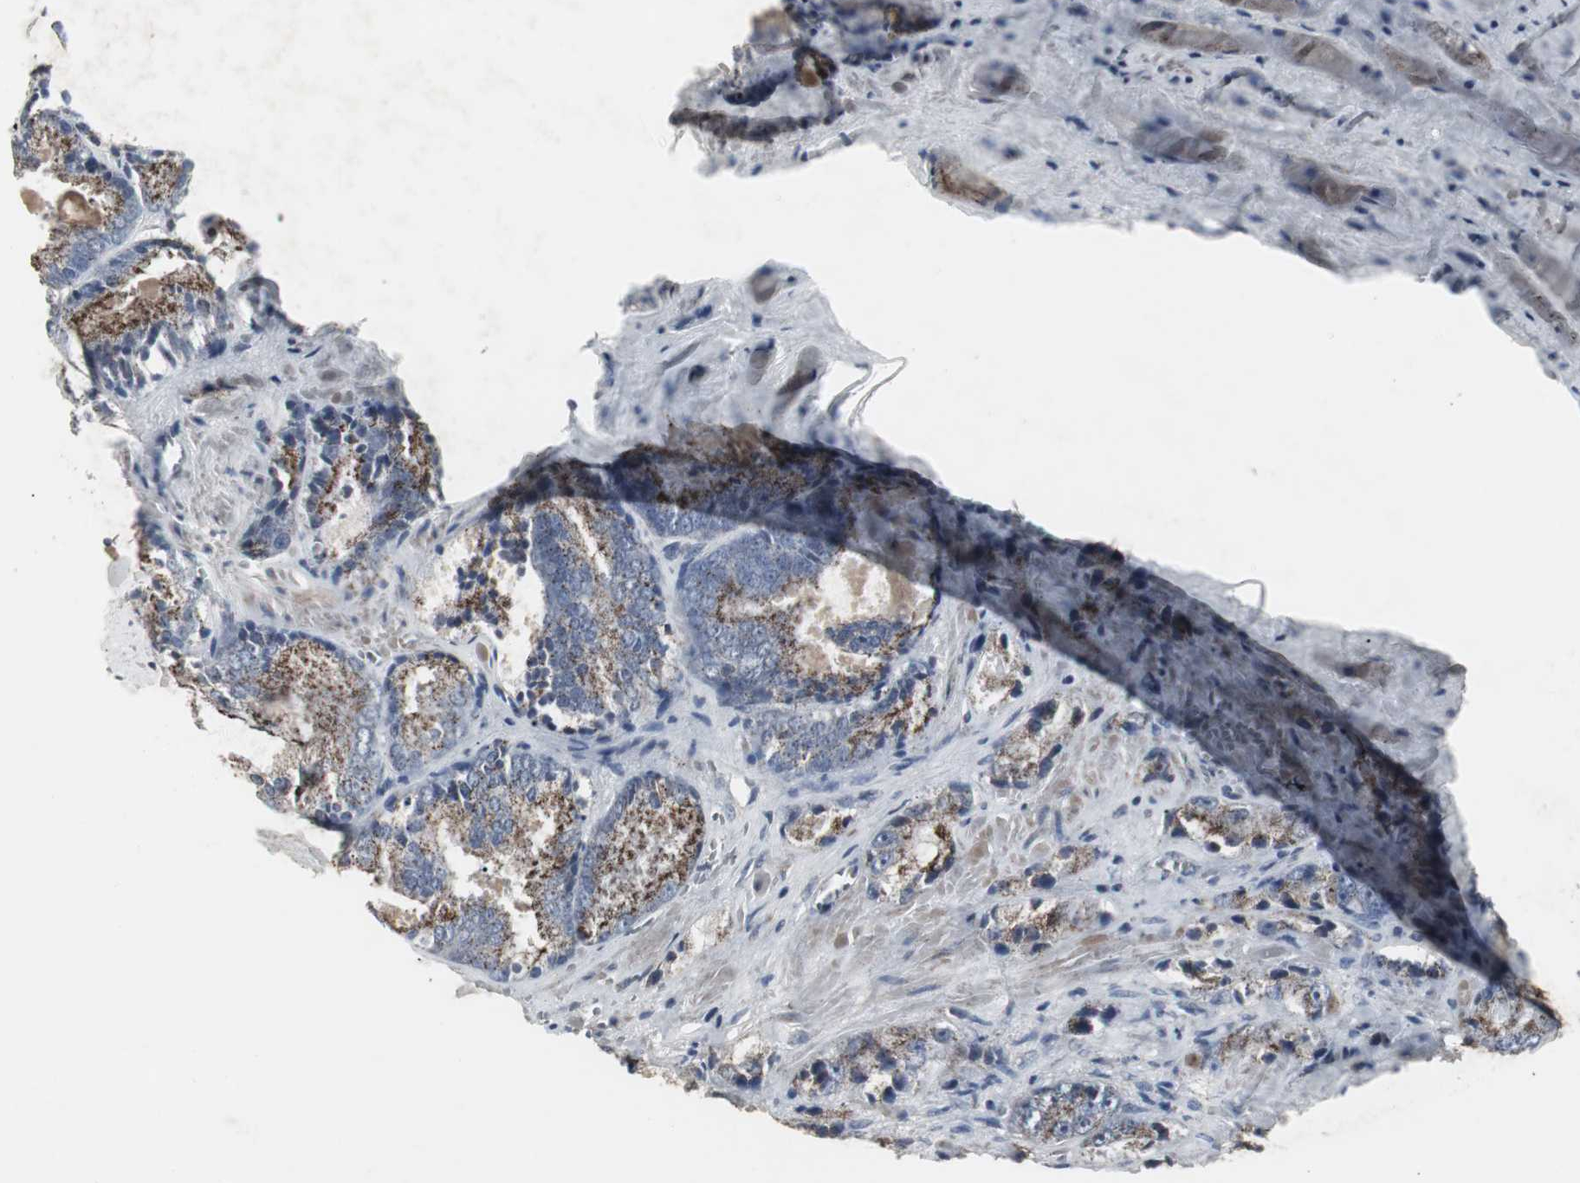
{"staining": {"intensity": "moderate", "quantity": ">75%", "location": "cytoplasmic/membranous"}, "tissue": "prostate cancer", "cell_type": "Tumor cells", "image_type": "cancer", "snomed": [{"axis": "morphology", "description": "Adenocarcinoma, Low grade"}, {"axis": "topography", "description": "Prostate"}], "caption": "Immunohistochemical staining of prostate cancer displays medium levels of moderate cytoplasmic/membranous protein expression in about >75% of tumor cells.", "gene": "ACAA1", "patient": {"sex": "male", "age": 64}}